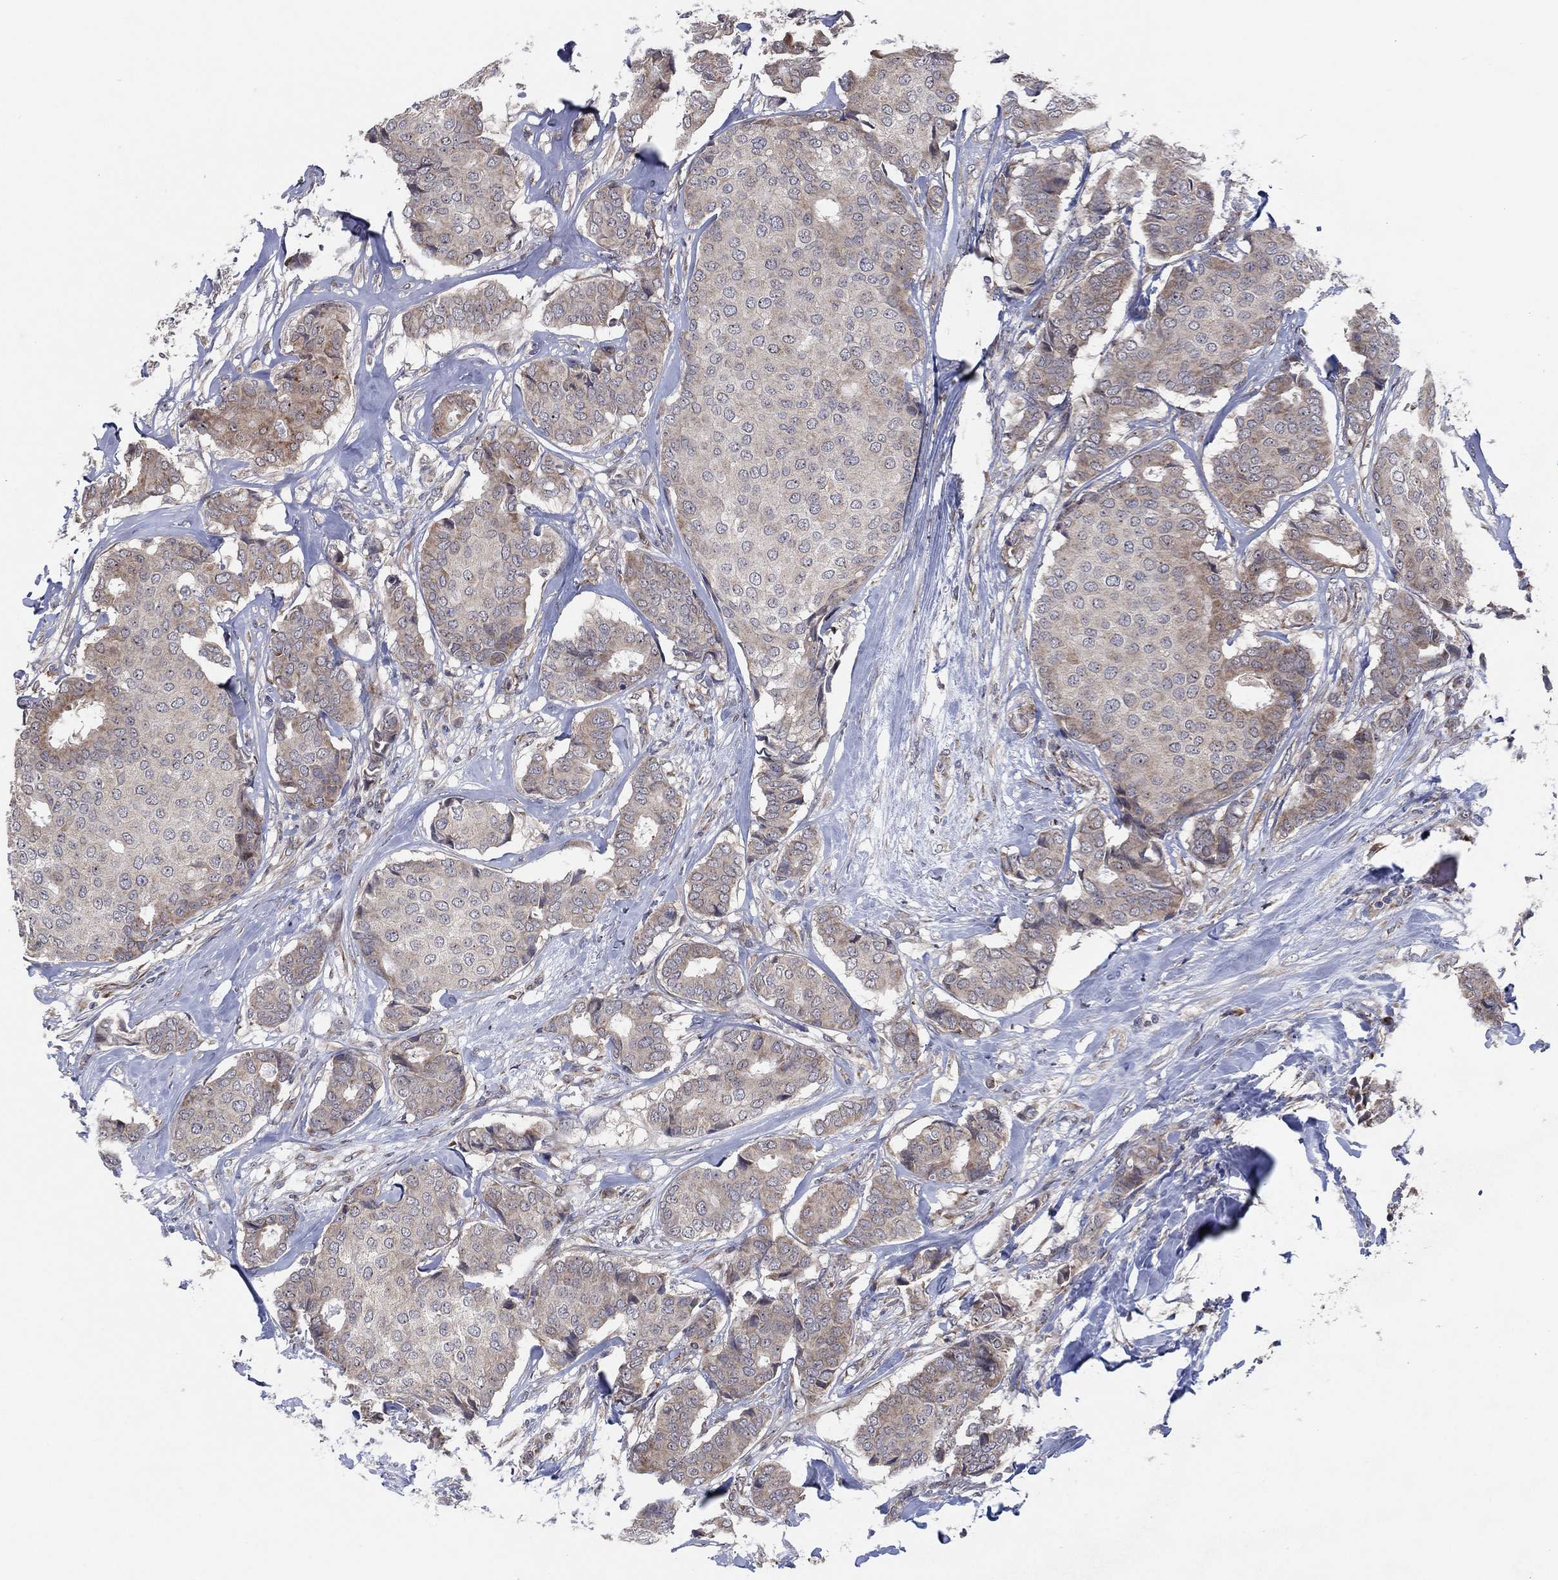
{"staining": {"intensity": "negative", "quantity": "none", "location": "none"}, "tissue": "breast cancer", "cell_type": "Tumor cells", "image_type": "cancer", "snomed": [{"axis": "morphology", "description": "Duct carcinoma"}, {"axis": "topography", "description": "Breast"}], "caption": "Tumor cells show no significant protein expression in breast cancer (infiltrating ductal carcinoma).", "gene": "FAM104A", "patient": {"sex": "female", "age": 75}}